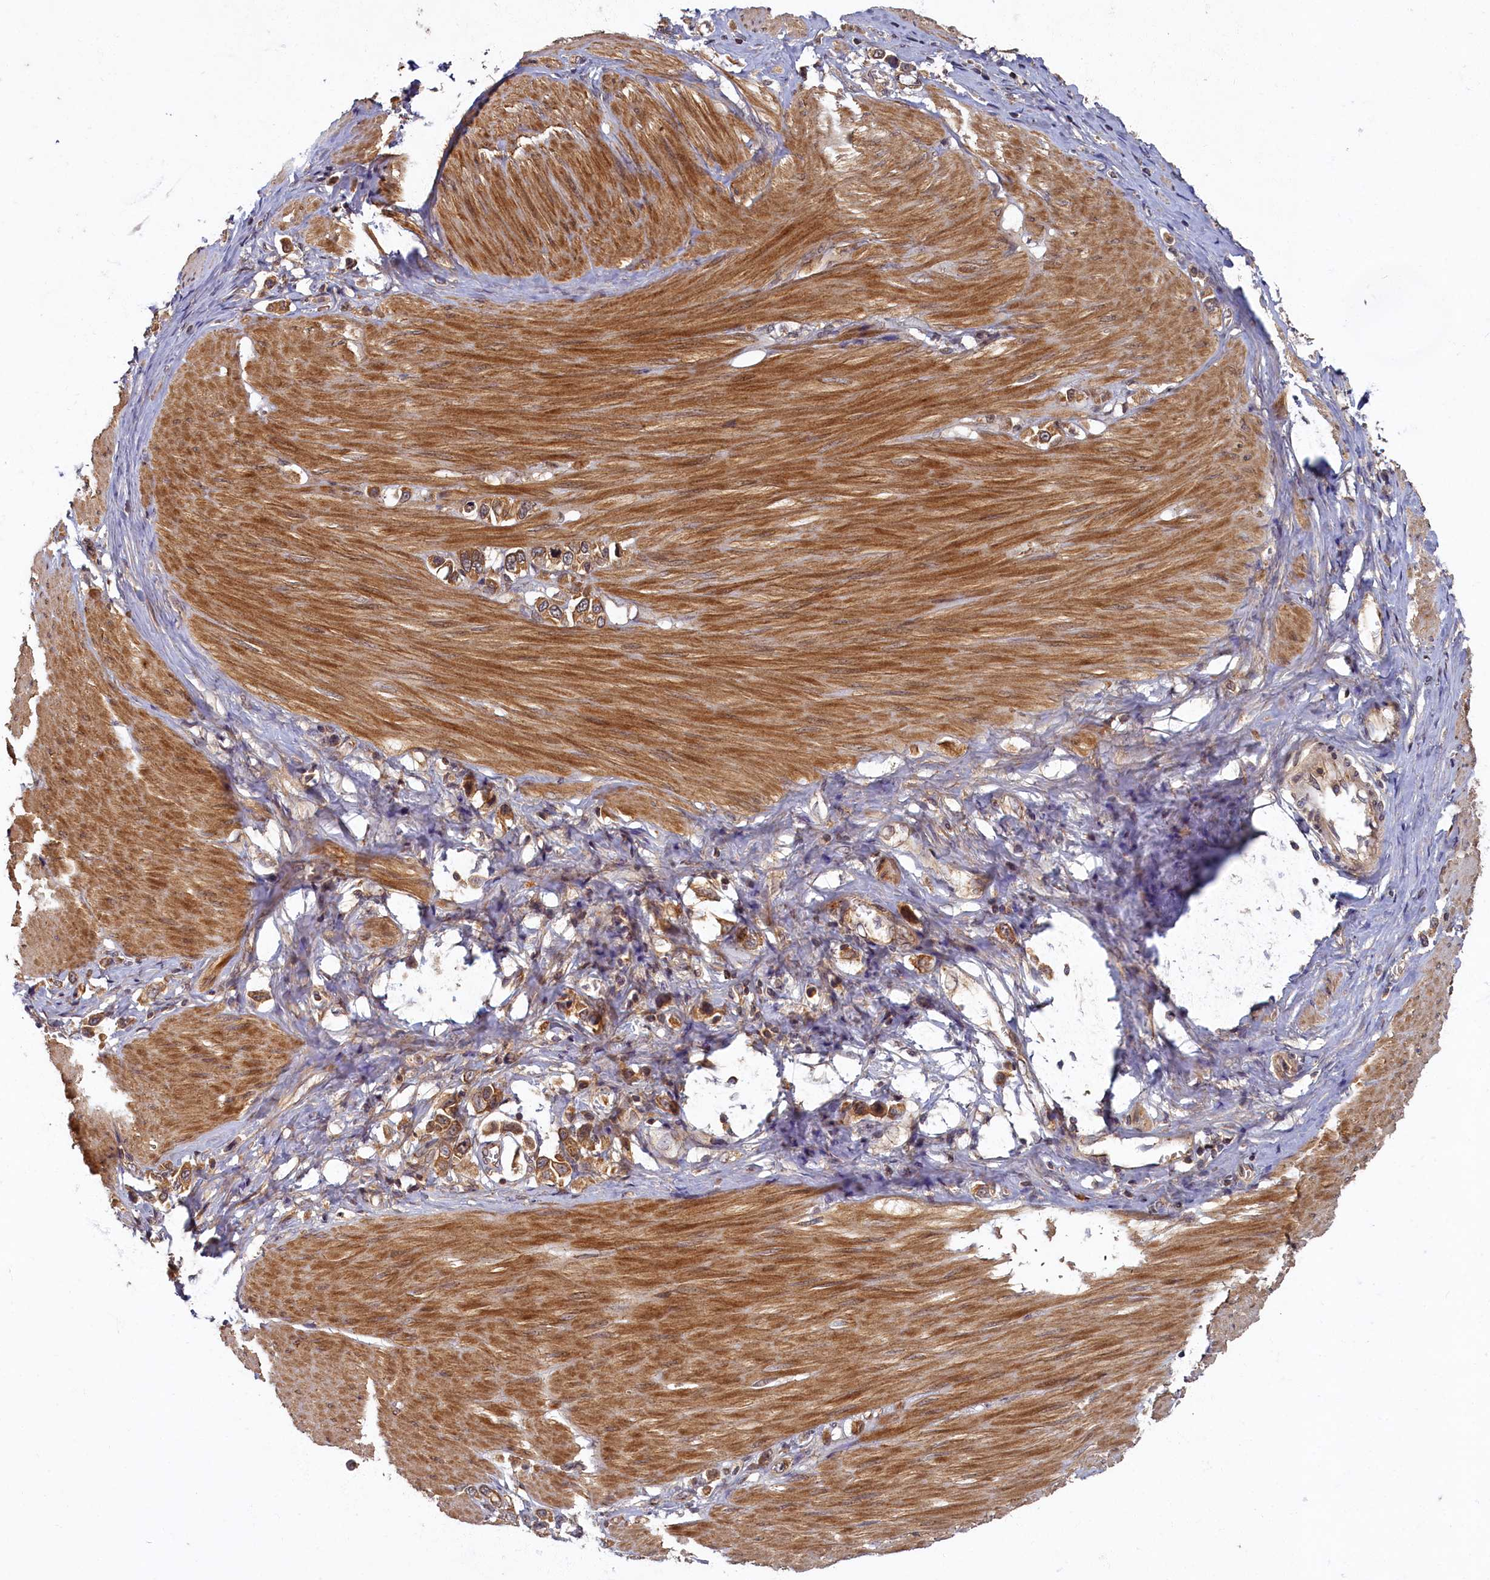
{"staining": {"intensity": "moderate", "quantity": ">75%", "location": "cytoplasmic/membranous"}, "tissue": "stomach cancer", "cell_type": "Tumor cells", "image_type": "cancer", "snomed": [{"axis": "morphology", "description": "Adenocarcinoma, NOS"}, {"axis": "topography", "description": "Stomach"}], "caption": "DAB (3,3'-diaminobenzidine) immunohistochemical staining of human stomach adenocarcinoma demonstrates moderate cytoplasmic/membranous protein staining in about >75% of tumor cells.", "gene": "BICD1", "patient": {"sex": "female", "age": 65}}